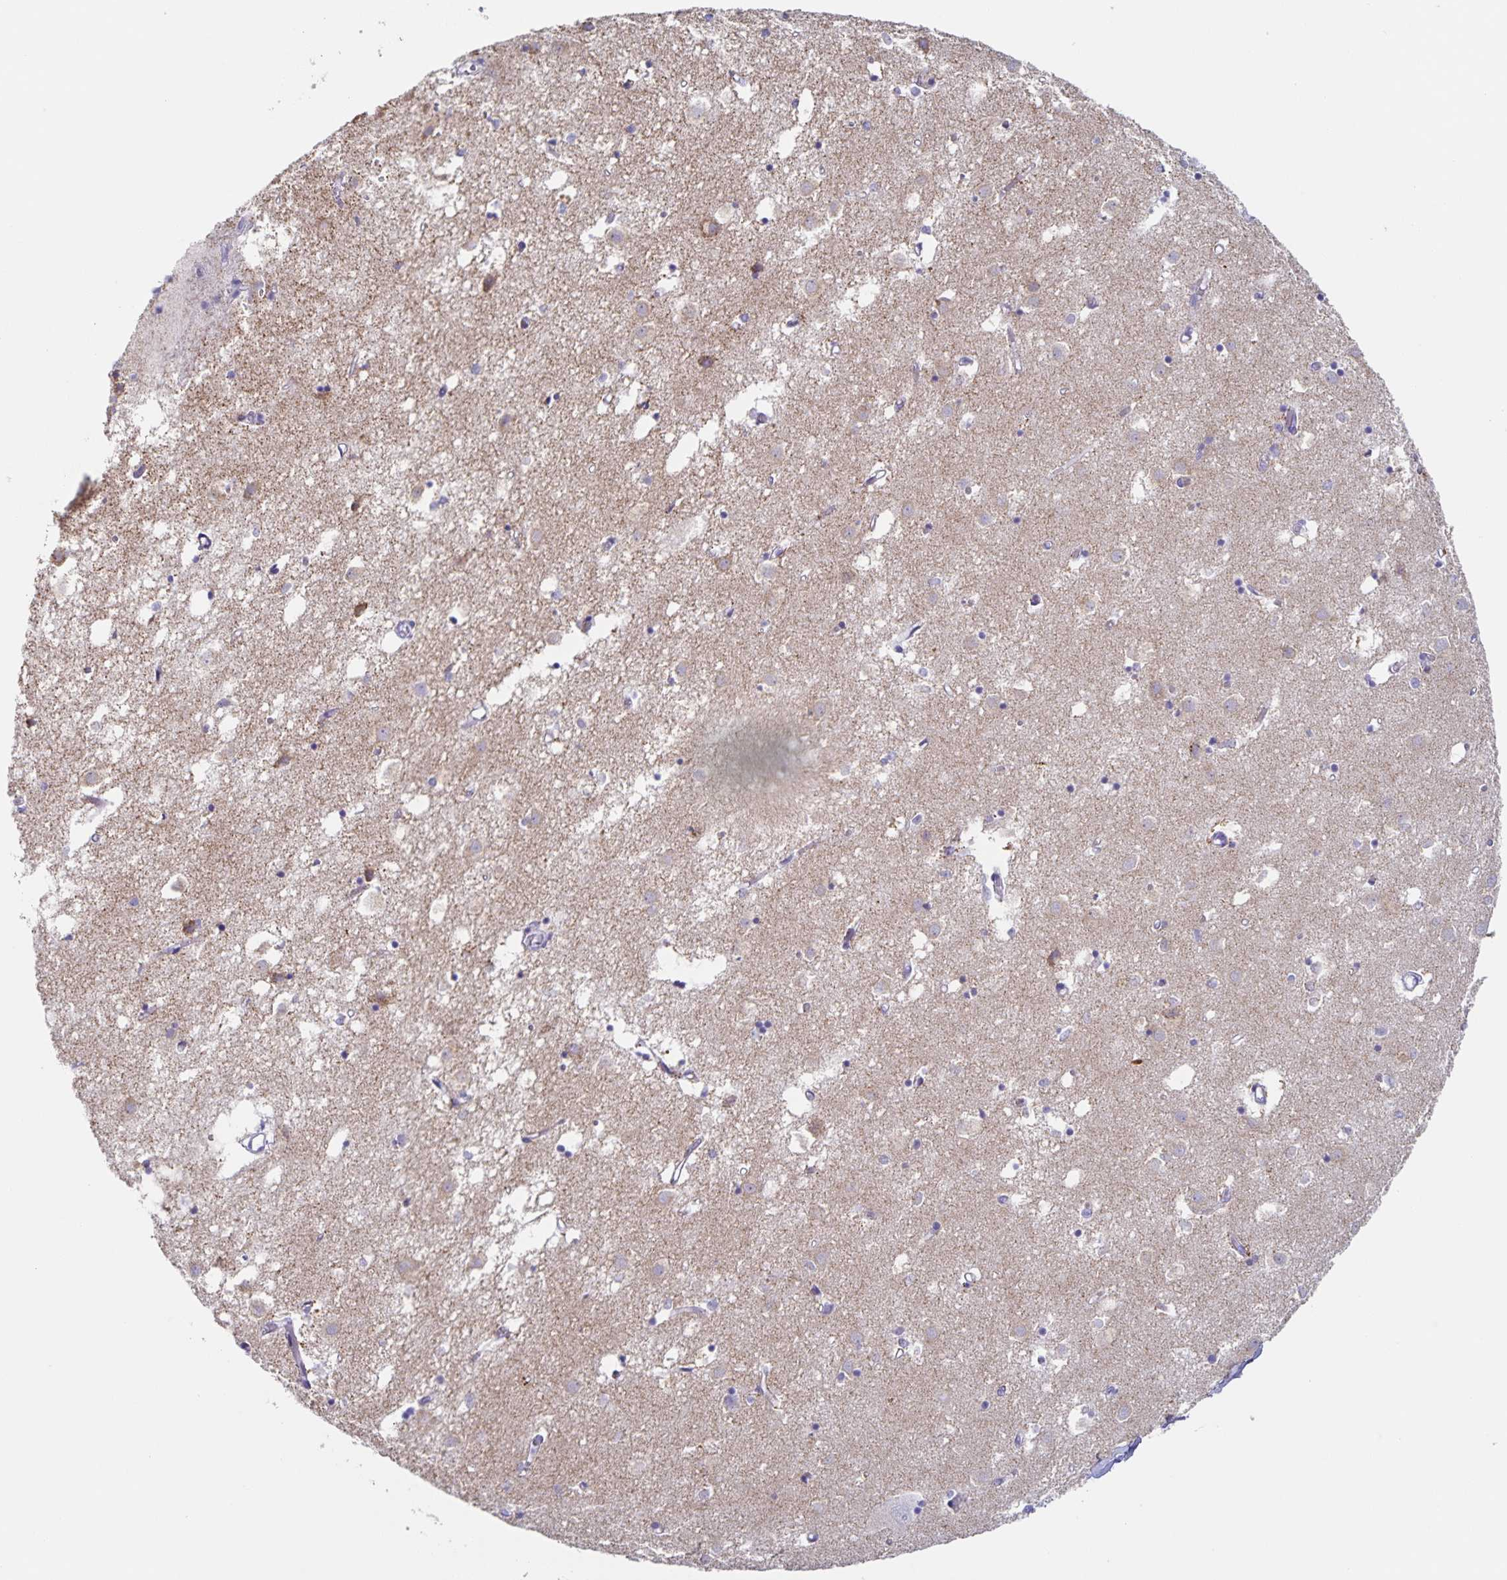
{"staining": {"intensity": "negative", "quantity": "none", "location": "none"}, "tissue": "caudate", "cell_type": "Glial cells", "image_type": "normal", "snomed": [{"axis": "morphology", "description": "Normal tissue, NOS"}, {"axis": "topography", "description": "Lateral ventricle wall"}], "caption": "Immunohistochemical staining of normal human caudate exhibits no significant positivity in glial cells.", "gene": "RPL36A", "patient": {"sex": "male", "age": 70}}